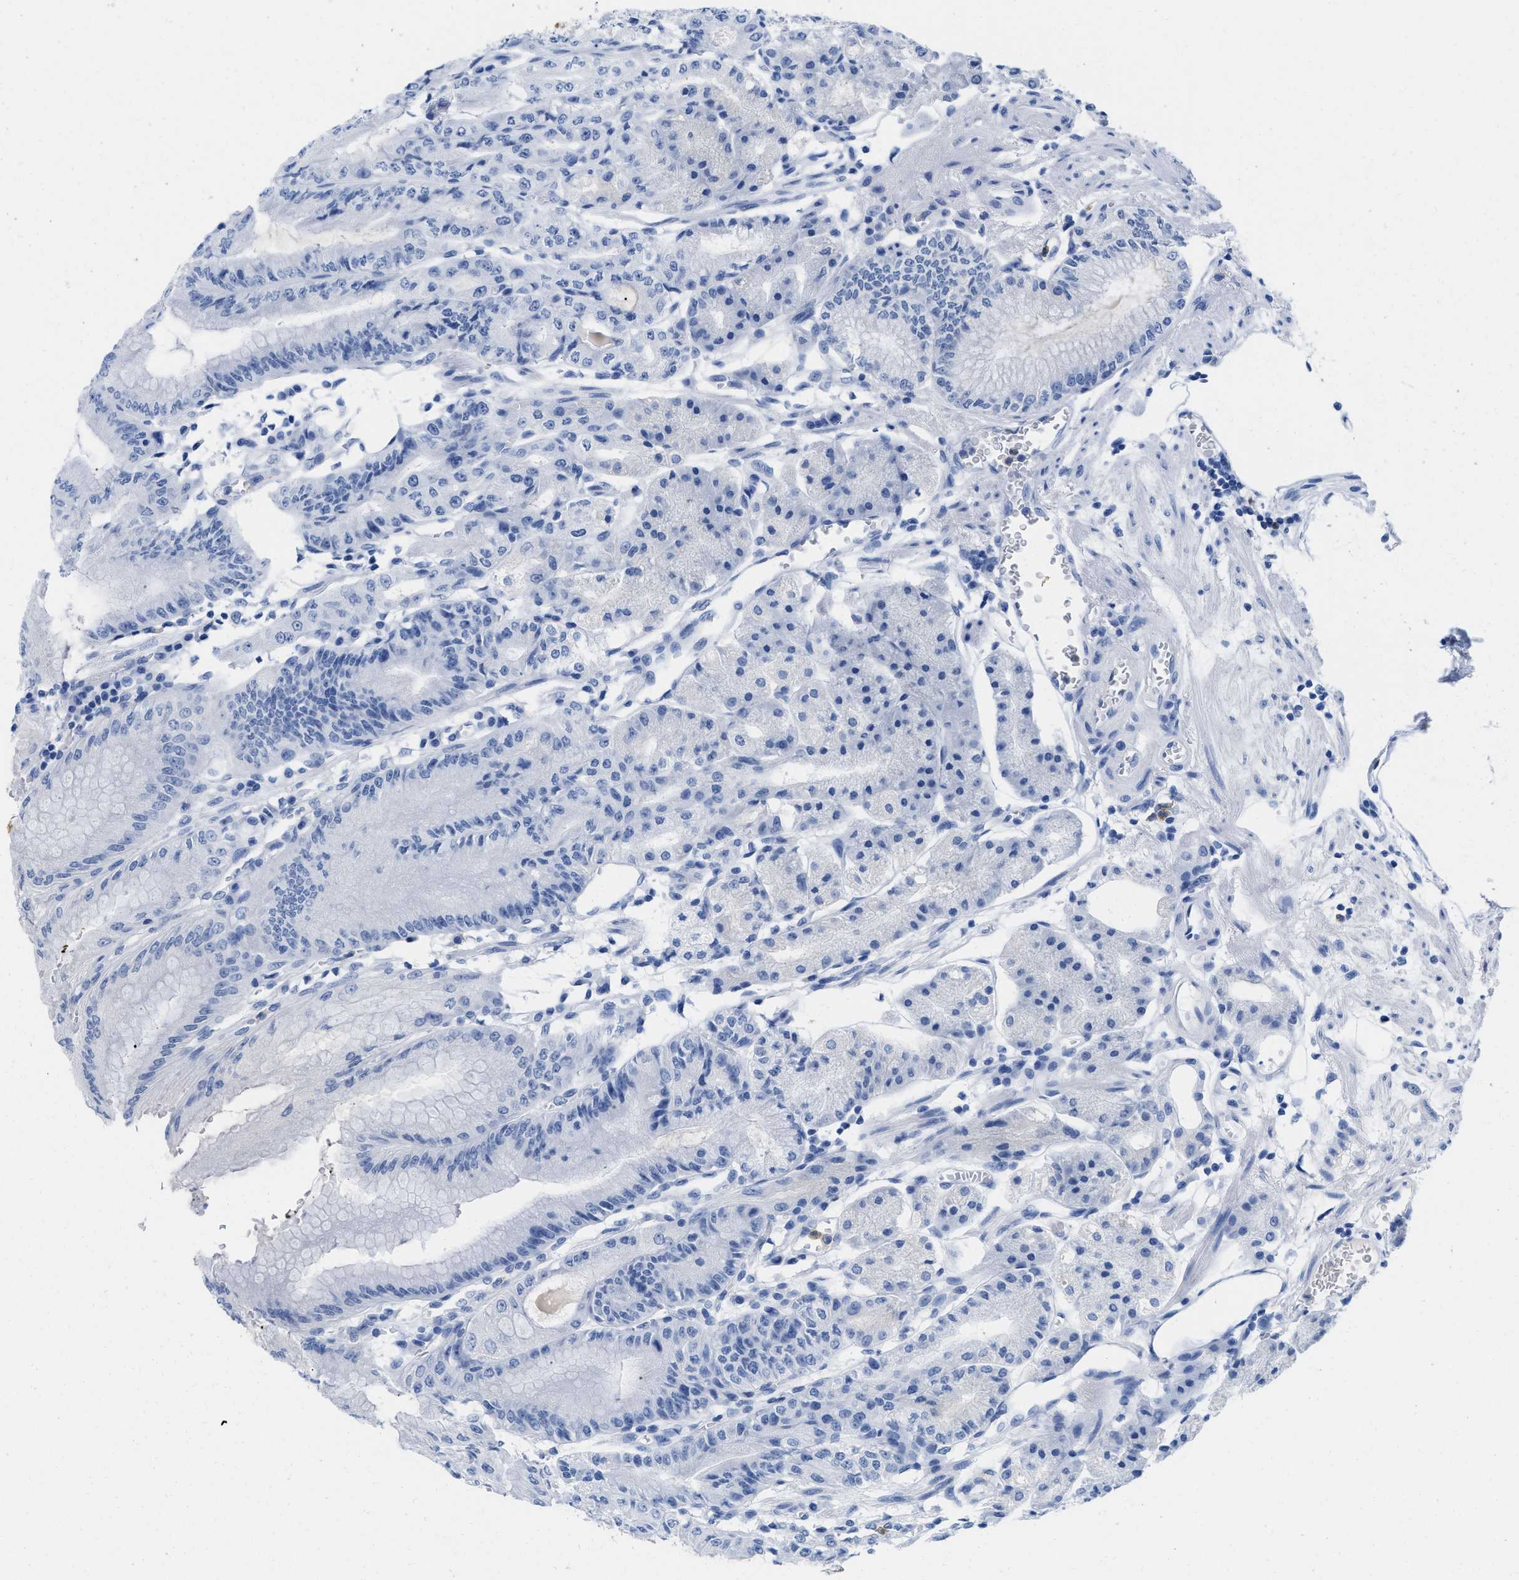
{"staining": {"intensity": "negative", "quantity": "none", "location": "none"}, "tissue": "stomach", "cell_type": "Glandular cells", "image_type": "normal", "snomed": [{"axis": "morphology", "description": "Normal tissue, NOS"}, {"axis": "topography", "description": "Stomach, lower"}], "caption": "The photomicrograph exhibits no significant positivity in glandular cells of stomach.", "gene": "CR1", "patient": {"sex": "male", "age": 71}}